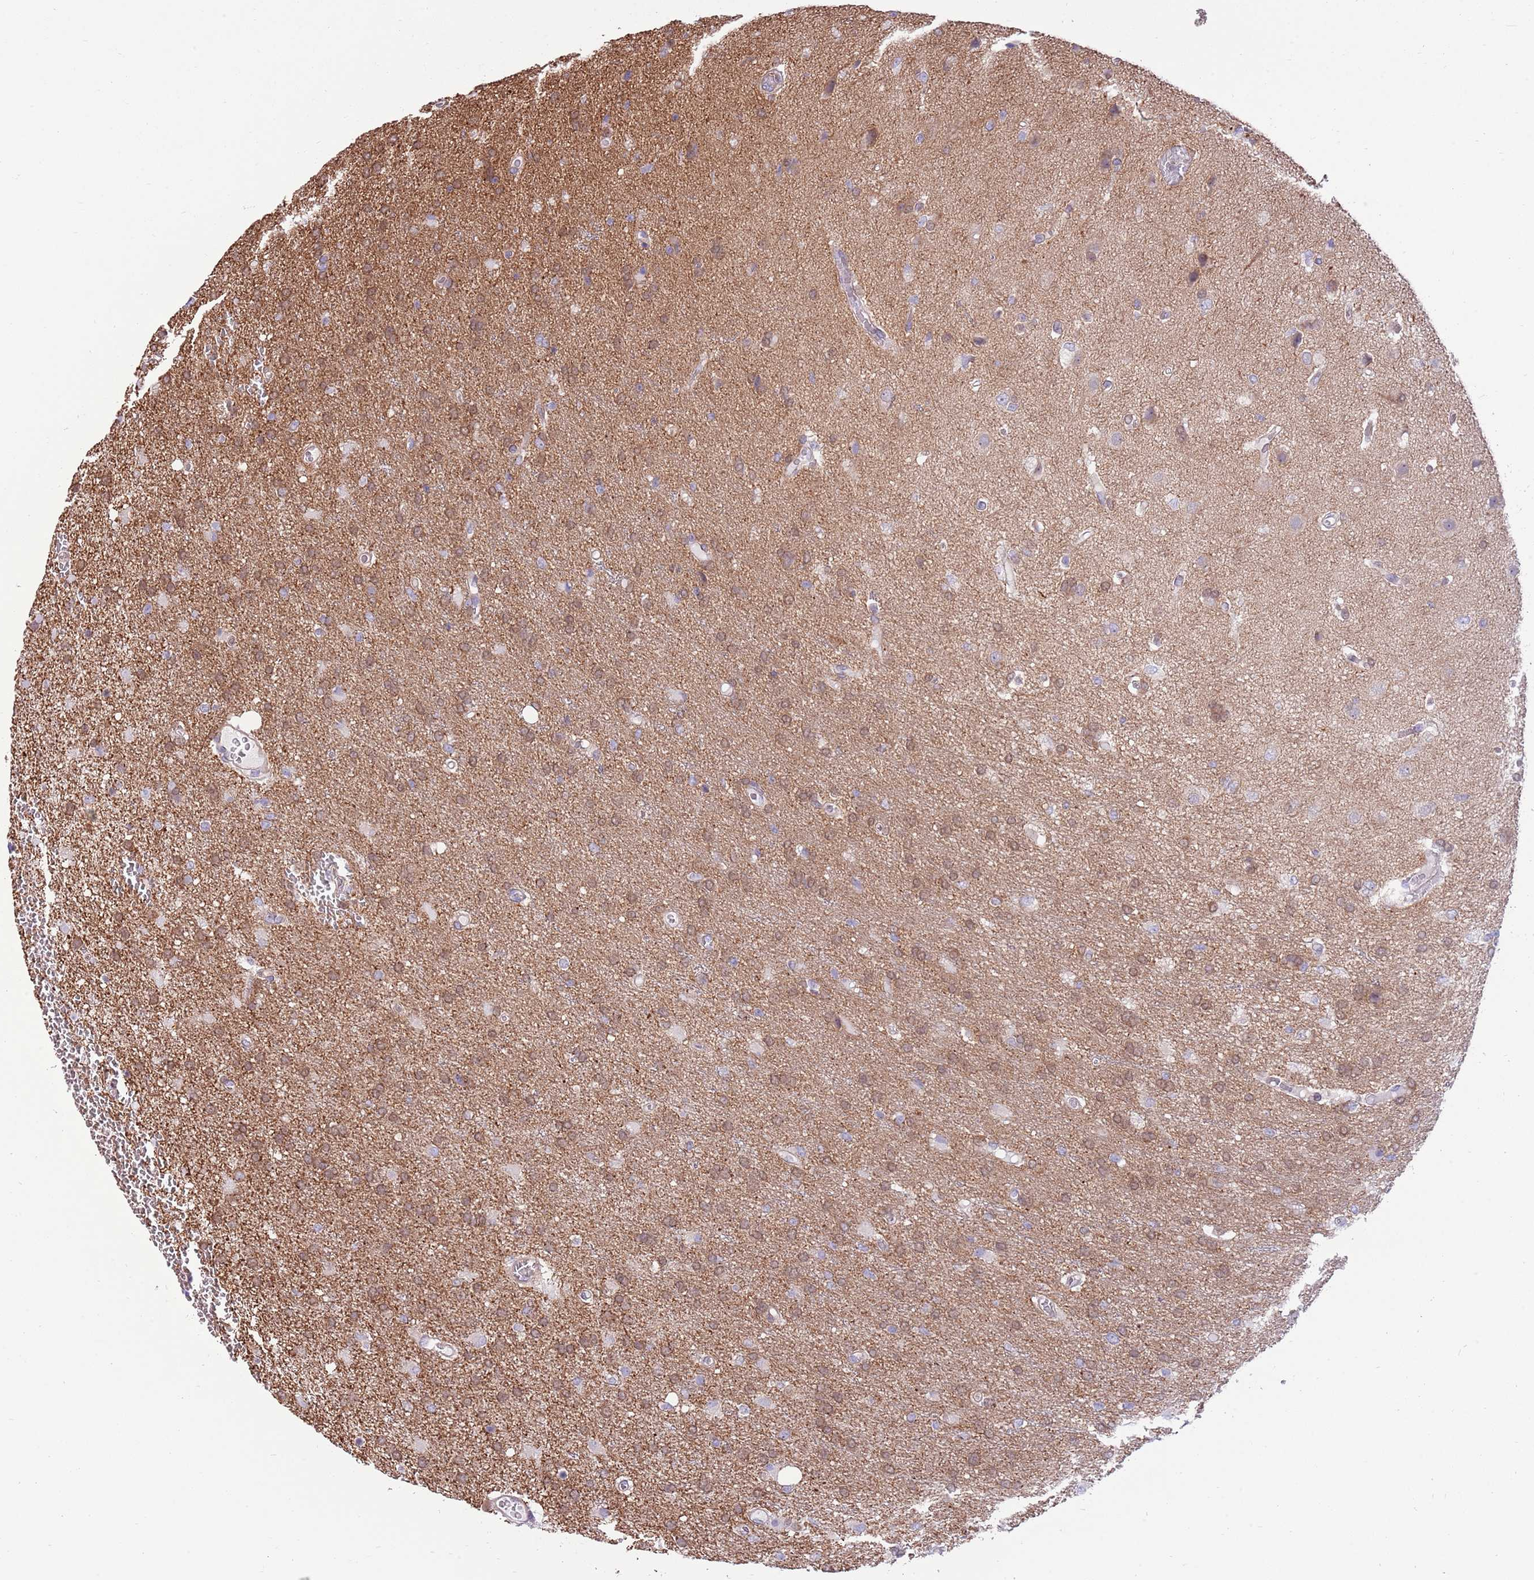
{"staining": {"intensity": "moderate", "quantity": "<25%", "location": "cytoplasmic/membranous"}, "tissue": "glioma", "cell_type": "Tumor cells", "image_type": "cancer", "snomed": [{"axis": "morphology", "description": "Glioma, malignant, High grade"}, {"axis": "topography", "description": "Brain"}], "caption": "Brown immunohistochemical staining in glioma exhibits moderate cytoplasmic/membranous staining in about <25% of tumor cells.", "gene": "ZC4H2", "patient": {"sex": "female", "age": 74}}